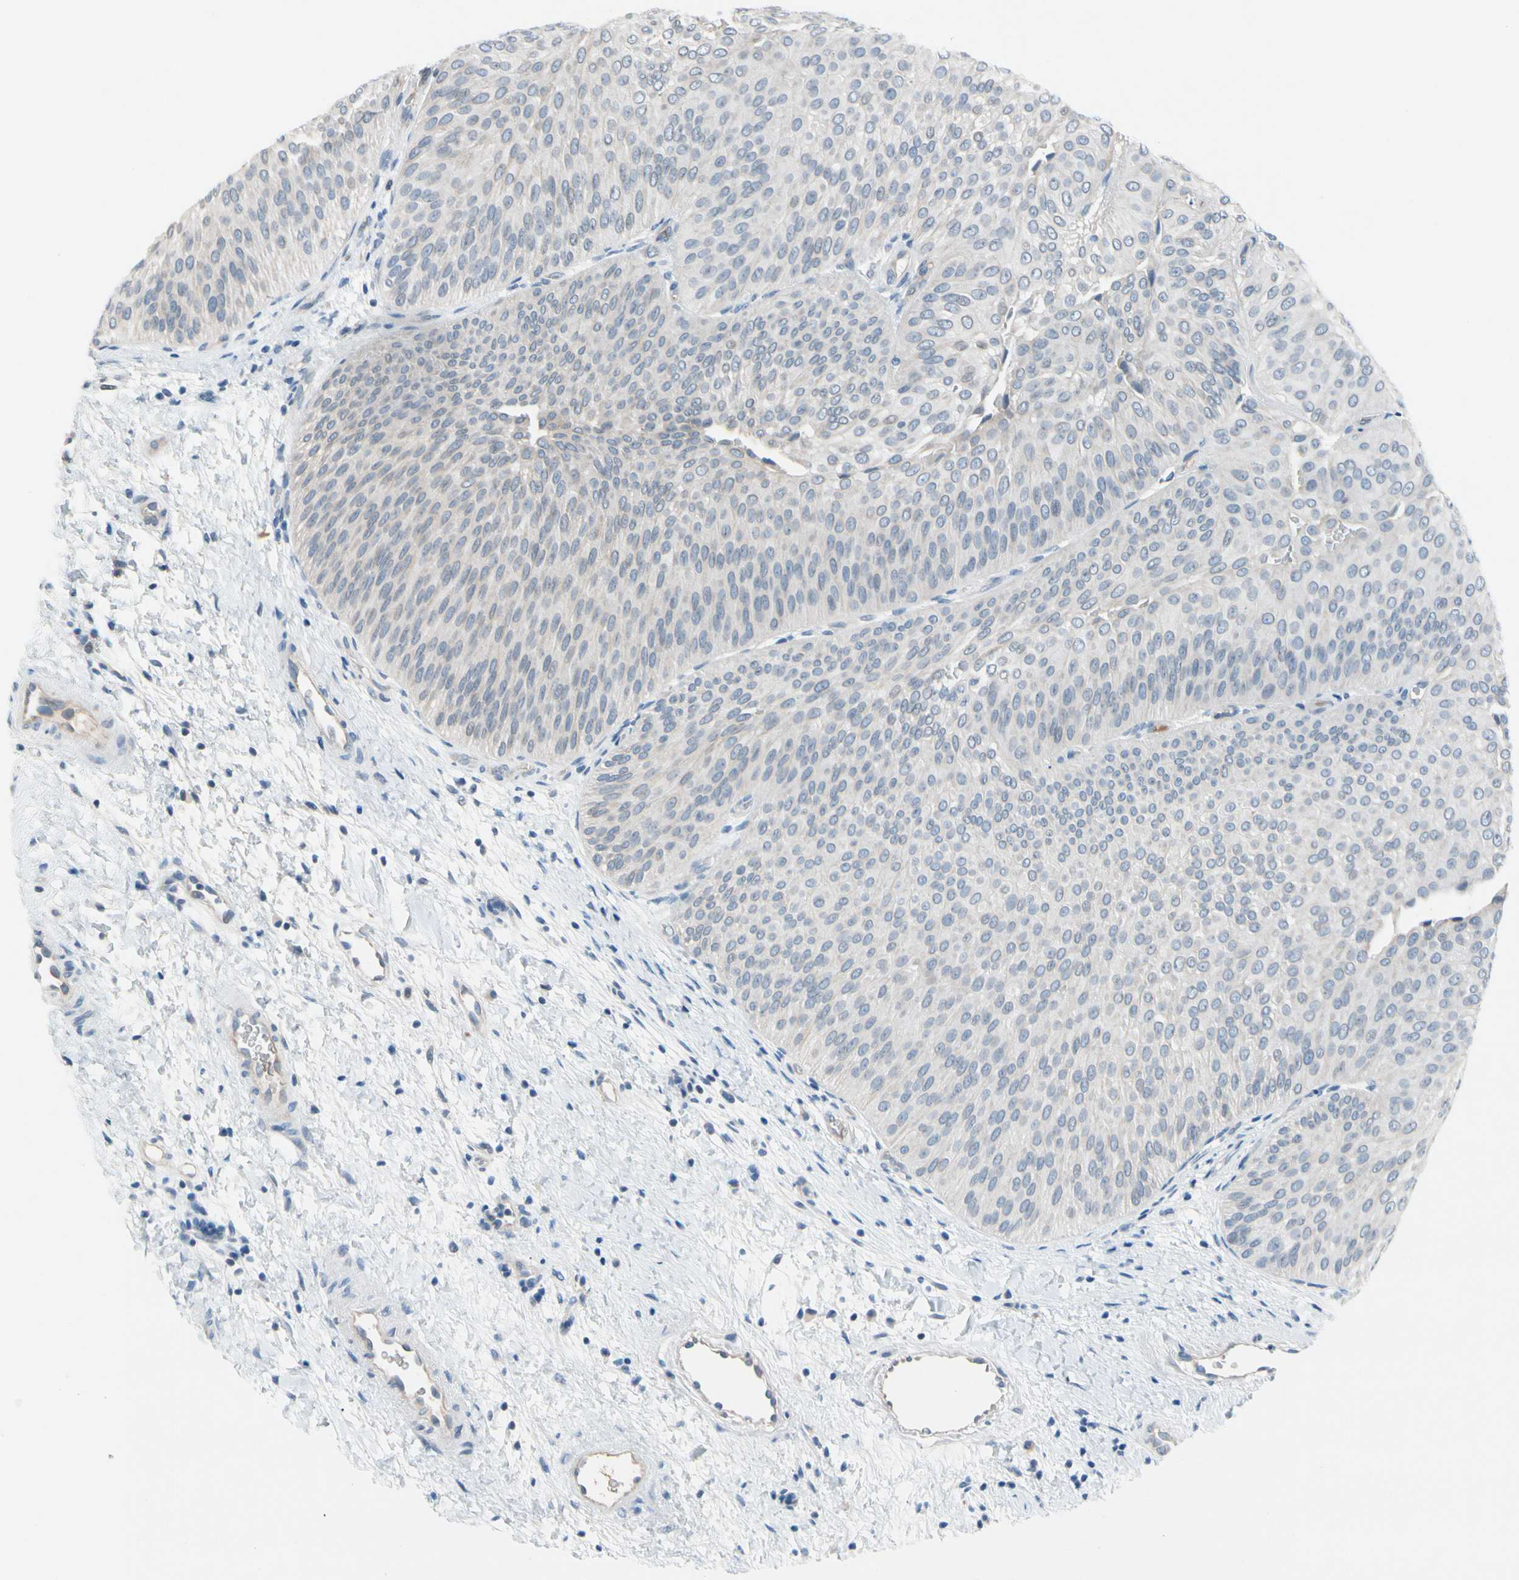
{"staining": {"intensity": "negative", "quantity": "none", "location": "none"}, "tissue": "urothelial cancer", "cell_type": "Tumor cells", "image_type": "cancer", "snomed": [{"axis": "morphology", "description": "Urothelial carcinoma, Low grade"}, {"axis": "topography", "description": "Urinary bladder"}], "caption": "This micrograph is of low-grade urothelial carcinoma stained with immunohistochemistry to label a protein in brown with the nuclei are counter-stained blue. There is no staining in tumor cells. Nuclei are stained in blue.", "gene": "CNDP1", "patient": {"sex": "female", "age": 60}}